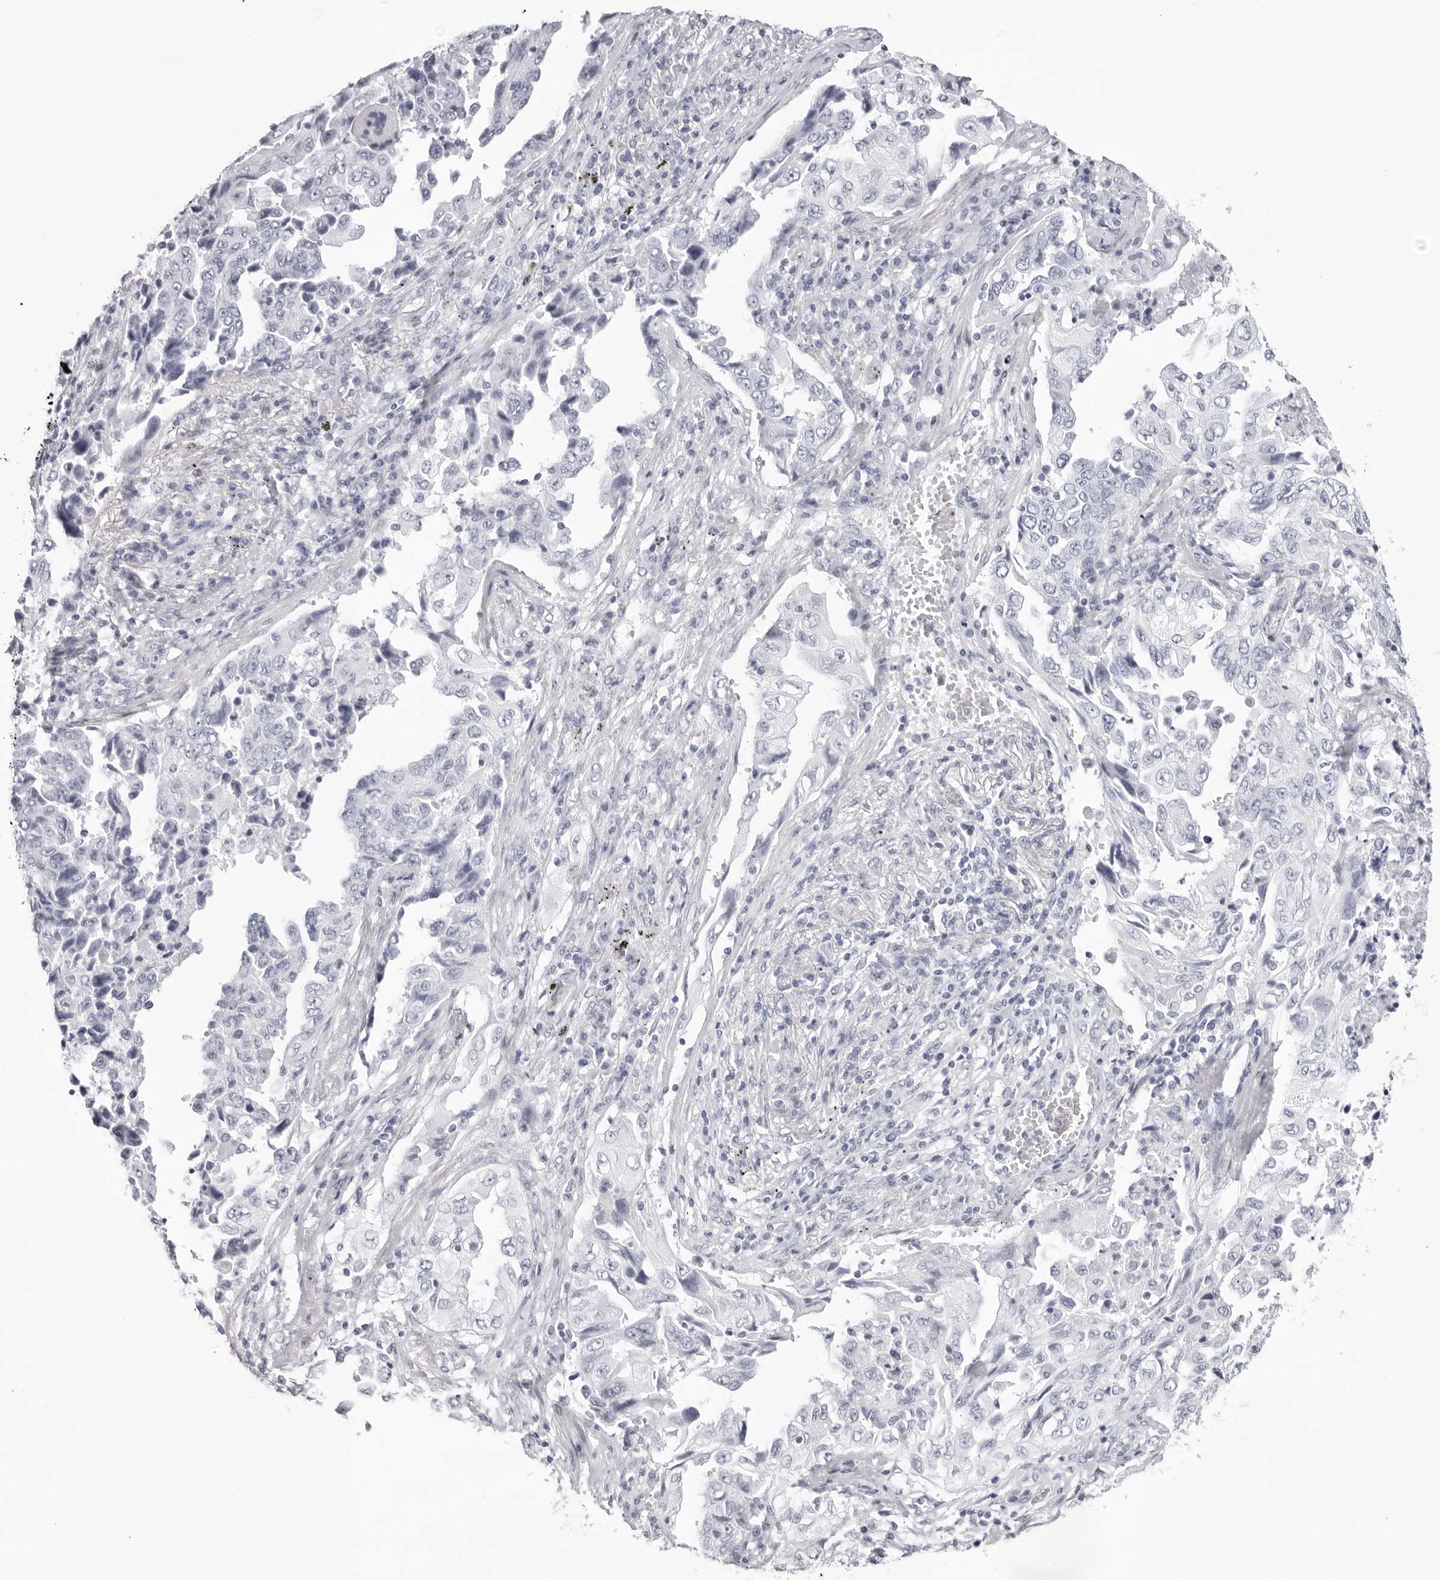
{"staining": {"intensity": "negative", "quantity": "none", "location": "none"}, "tissue": "lung cancer", "cell_type": "Tumor cells", "image_type": "cancer", "snomed": [{"axis": "morphology", "description": "Adenocarcinoma, NOS"}, {"axis": "topography", "description": "Lung"}], "caption": "Lung adenocarcinoma stained for a protein using immunohistochemistry (IHC) demonstrates no staining tumor cells.", "gene": "INSL3", "patient": {"sex": "female", "age": 51}}